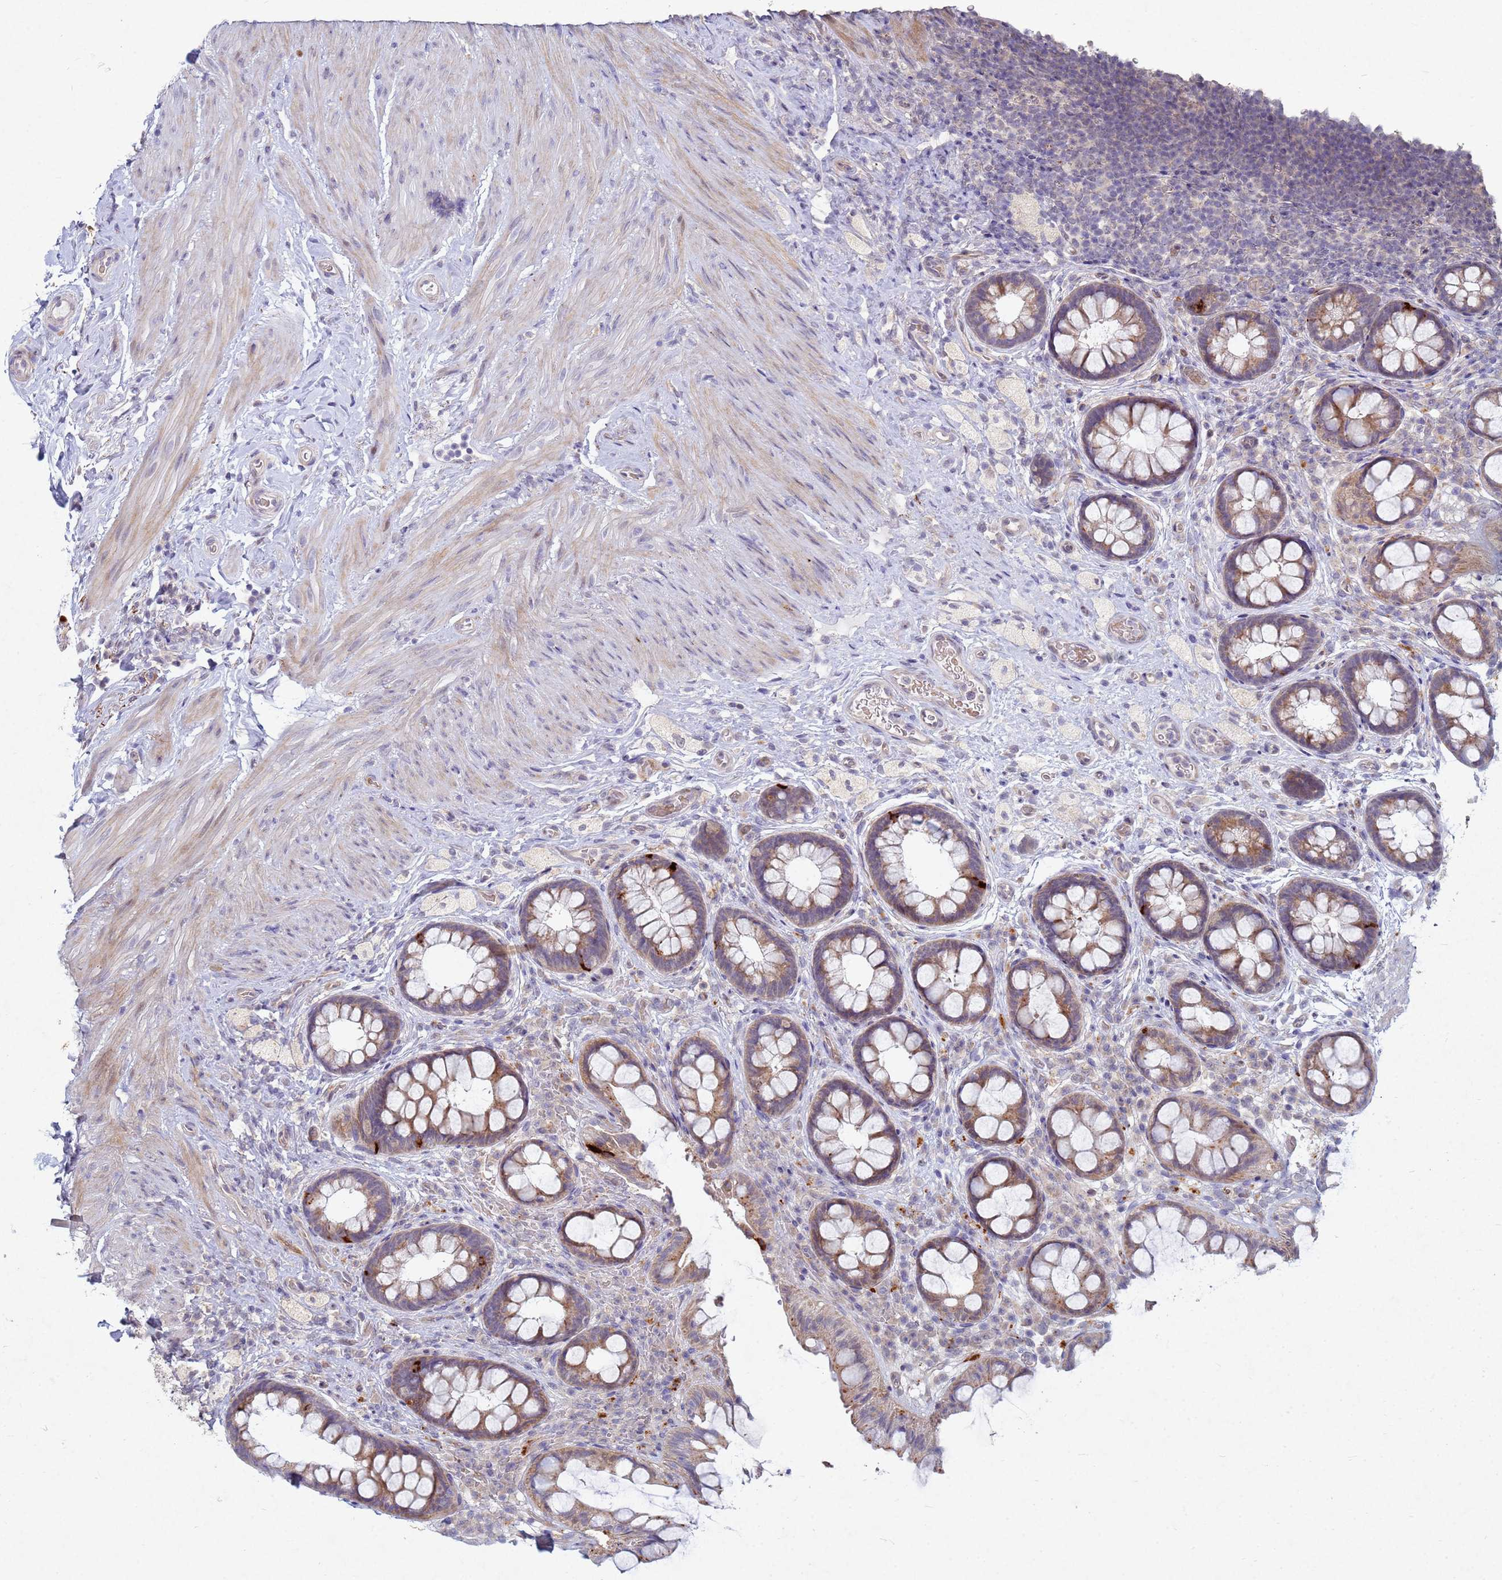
{"staining": {"intensity": "moderate", "quantity": "25%-75%", "location": "cytoplasmic/membranous"}, "tissue": "rectum", "cell_type": "Glandular cells", "image_type": "normal", "snomed": [{"axis": "morphology", "description": "Normal tissue, NOS"}, {"axis": "topography", "description": "Rectum"}, {"axis": "topography", "description": "Peripheral nerve tissue"}], "caption": "Benign rectum reveals moderate cytoplasmic/membranous staining in approximately 25%-75% of glandular cells (DAB (3,3'-diaminobenzidine) IHC, brown staining for protein, blue staining for nuclei)..", "gene": "TNPO2", "patient": {"sex": "female", "age": 69}}